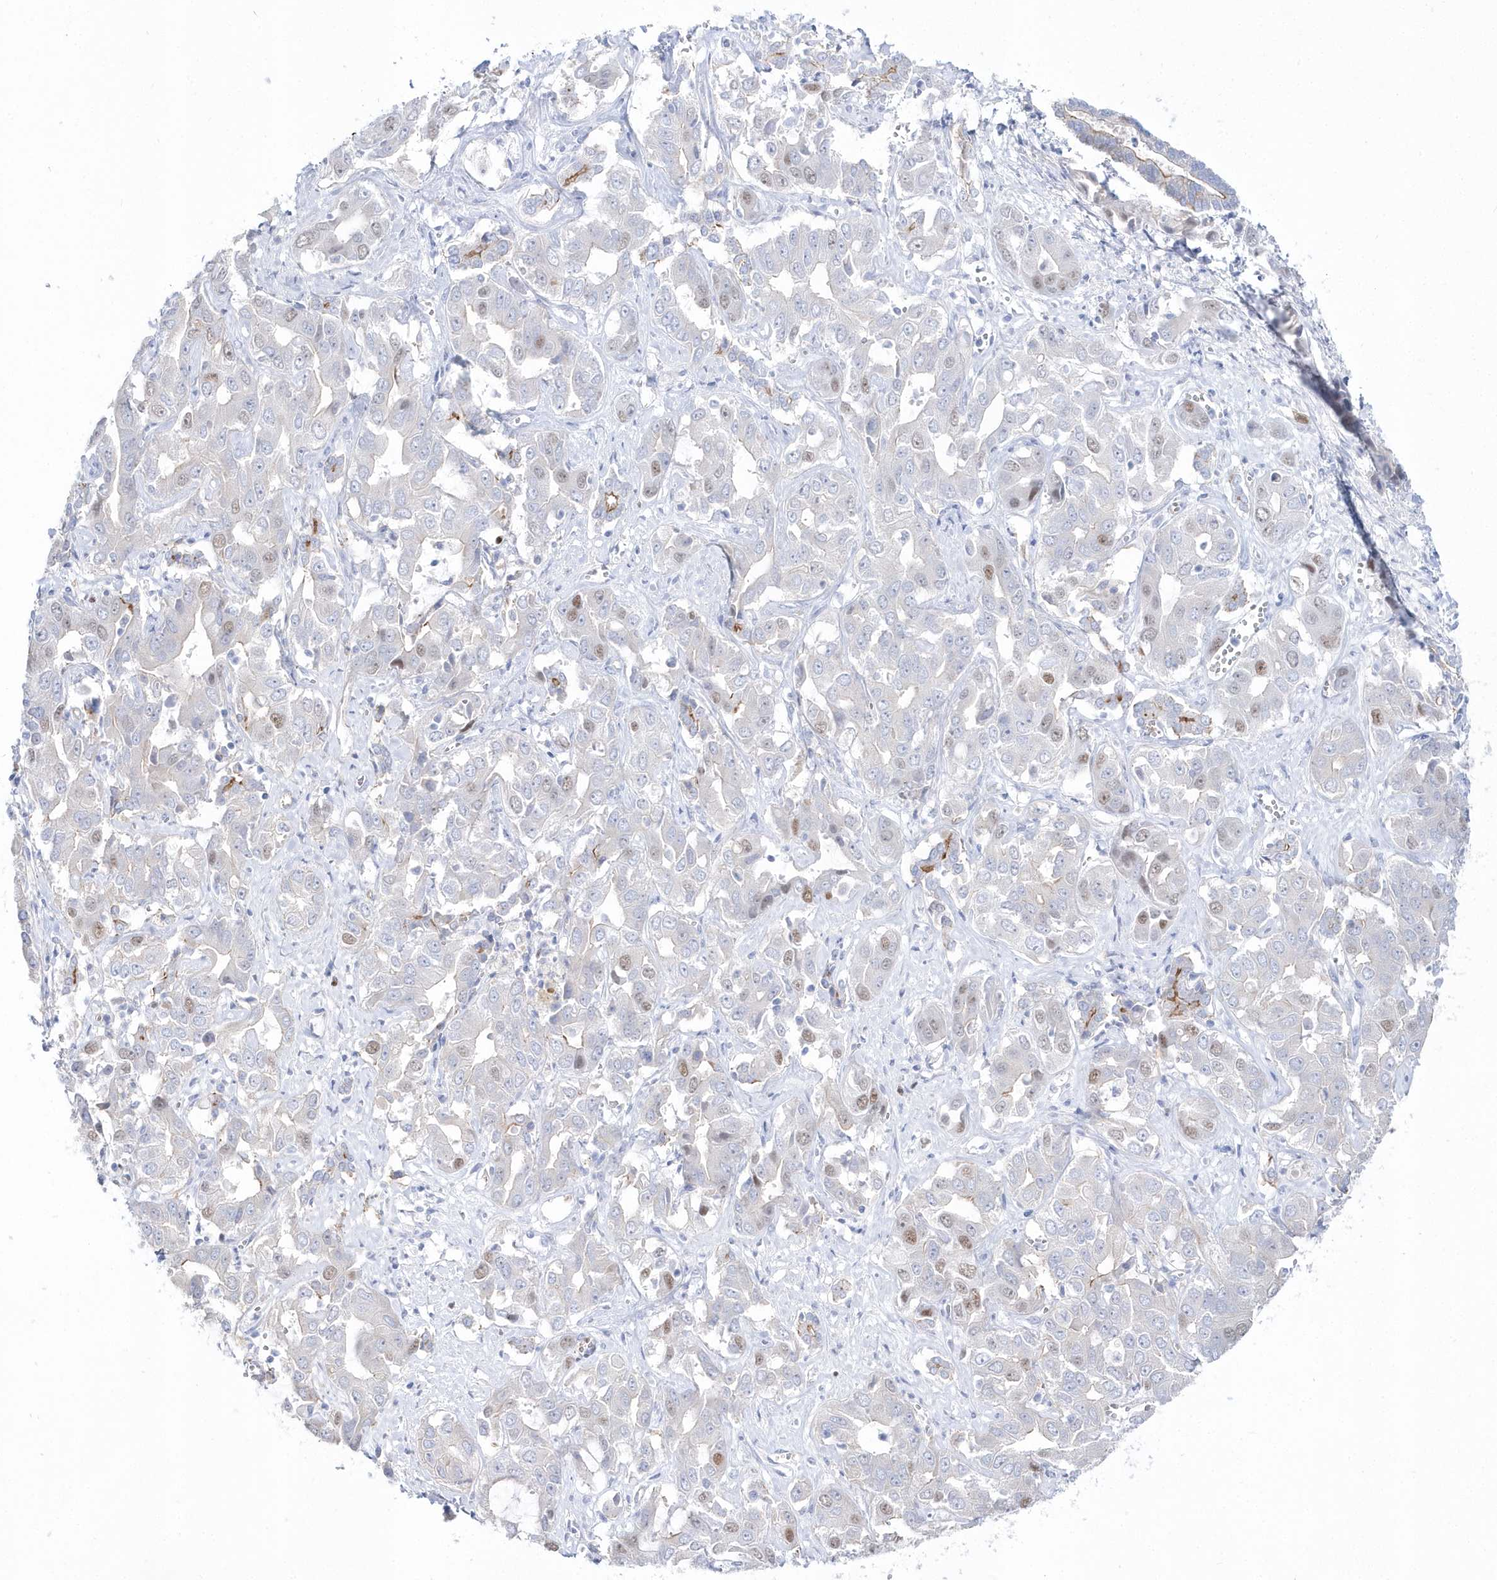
{"staining": {"intensity": "moderate", "quantity": "<25%", "location": "nuclear"}, "tissue": "liver cancer", "cell_type": "Tumor cells", "image_type": "cancer", "snomed": [{"axis": "morphology", "description": "Cholangiocarcinoma"}, {"axis": "topography", "description": "Liver"}], "caption": "There is low levels of moderate nuclear positivity in tumor cells of liver cancer (cholangiocarcinoma), as demonstrated by immunohistochemical staining (brown color).", "gene": "TMCO6", "patient": {"sex": "female", "age": 52}}